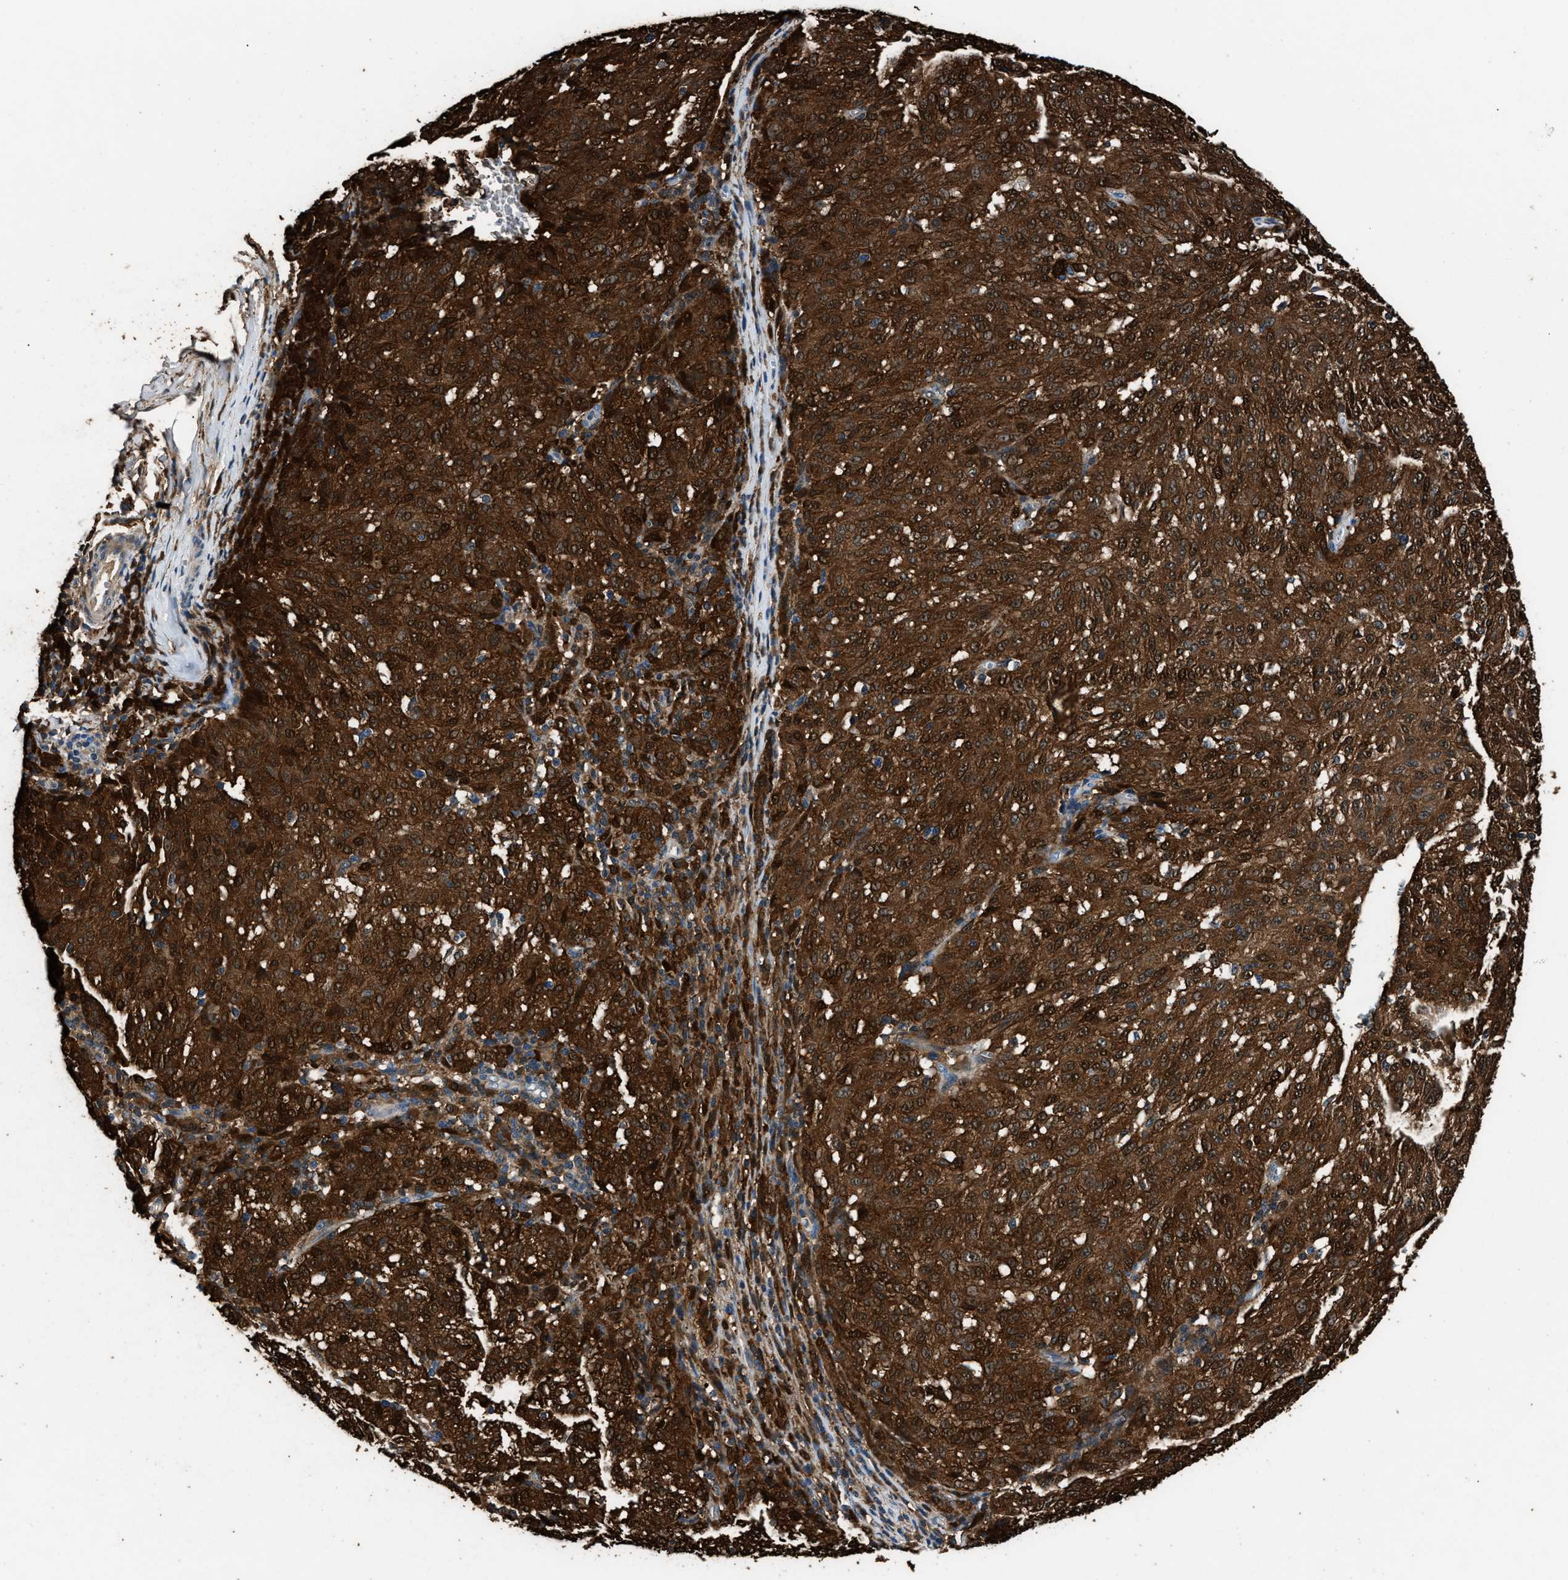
{"staining": {"intensity": "strong", "quantity": ">75%", "location": "cytoplasmic/membranous"}, "tissue": "melanoma", "cell_type": "Tumor cells", "image_type": "cancer", "snomed": [{"axis": "morphology", "description": "Malignant melanoma, NOS"}, {"axis": "topography", "description": "Skin"}], "caption": "Malignant melanoma was stained to show a protein in brown. There is high levels of strong cytoplasmic/membranous positivity in approximately >75% of tumor cells.", "gene": "GSTP1", "patient": {"sex": "female", "age": 72}}